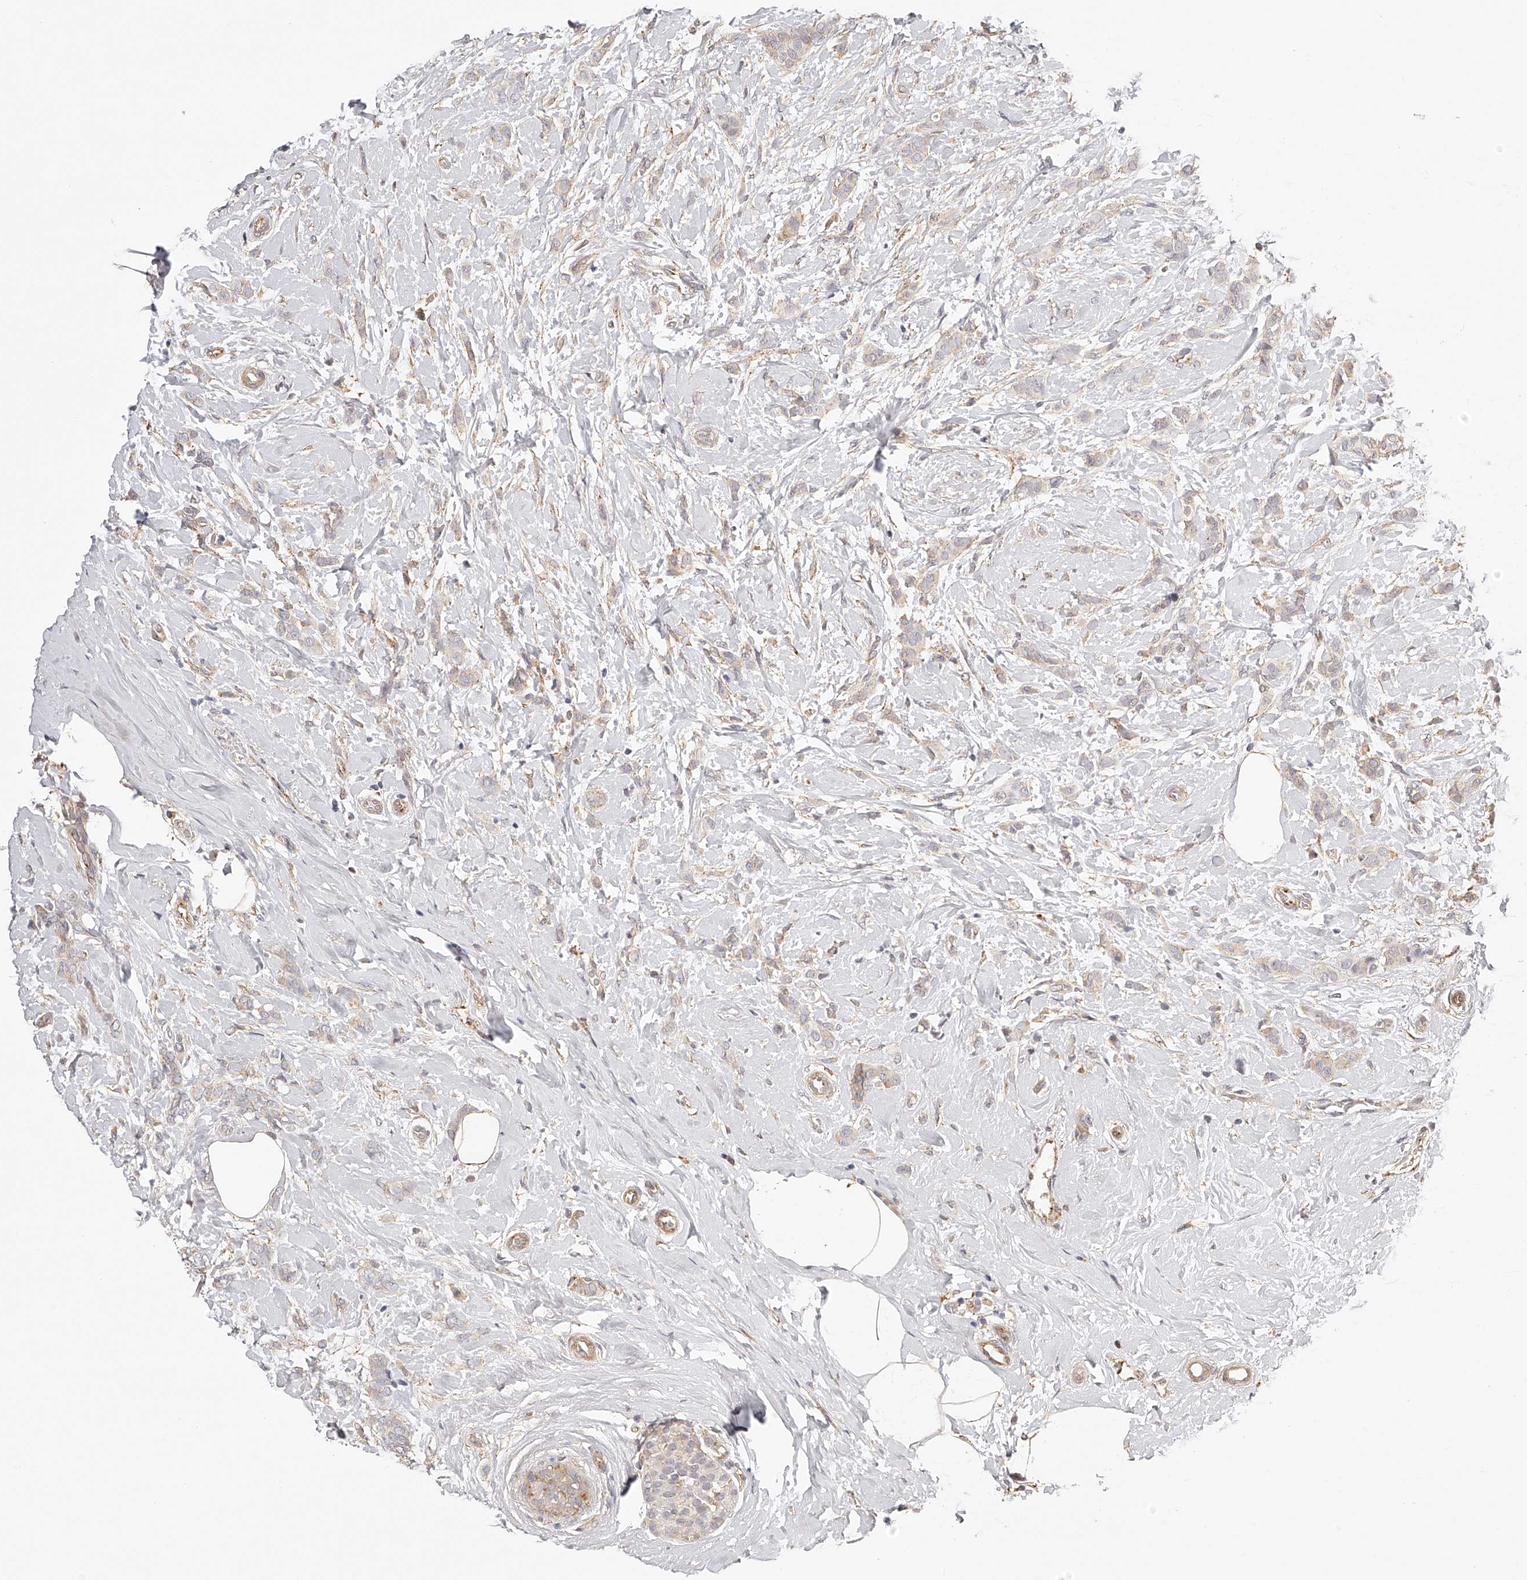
{"staining": {"intensity": "negative", "quantity": "none", "location": "none"}, "tissue": "breast cancer", "cell_type": "Tumor cells", "image_type": "cancer", "snomed": [{"axis": "morphology", "description": "Lobular carcinoma, in situ"}, {"axis": "morphology", "description": "Lobular carcinoma"}, {"axis": "topography", "description": "Breast"}], "caption": "Immunohistochemistry (IHC) of breast lobular carcinoma exhibits no staining in tumor cells.", "gene": "SYNC", "patient": {"sex": "female", "age": 41}}